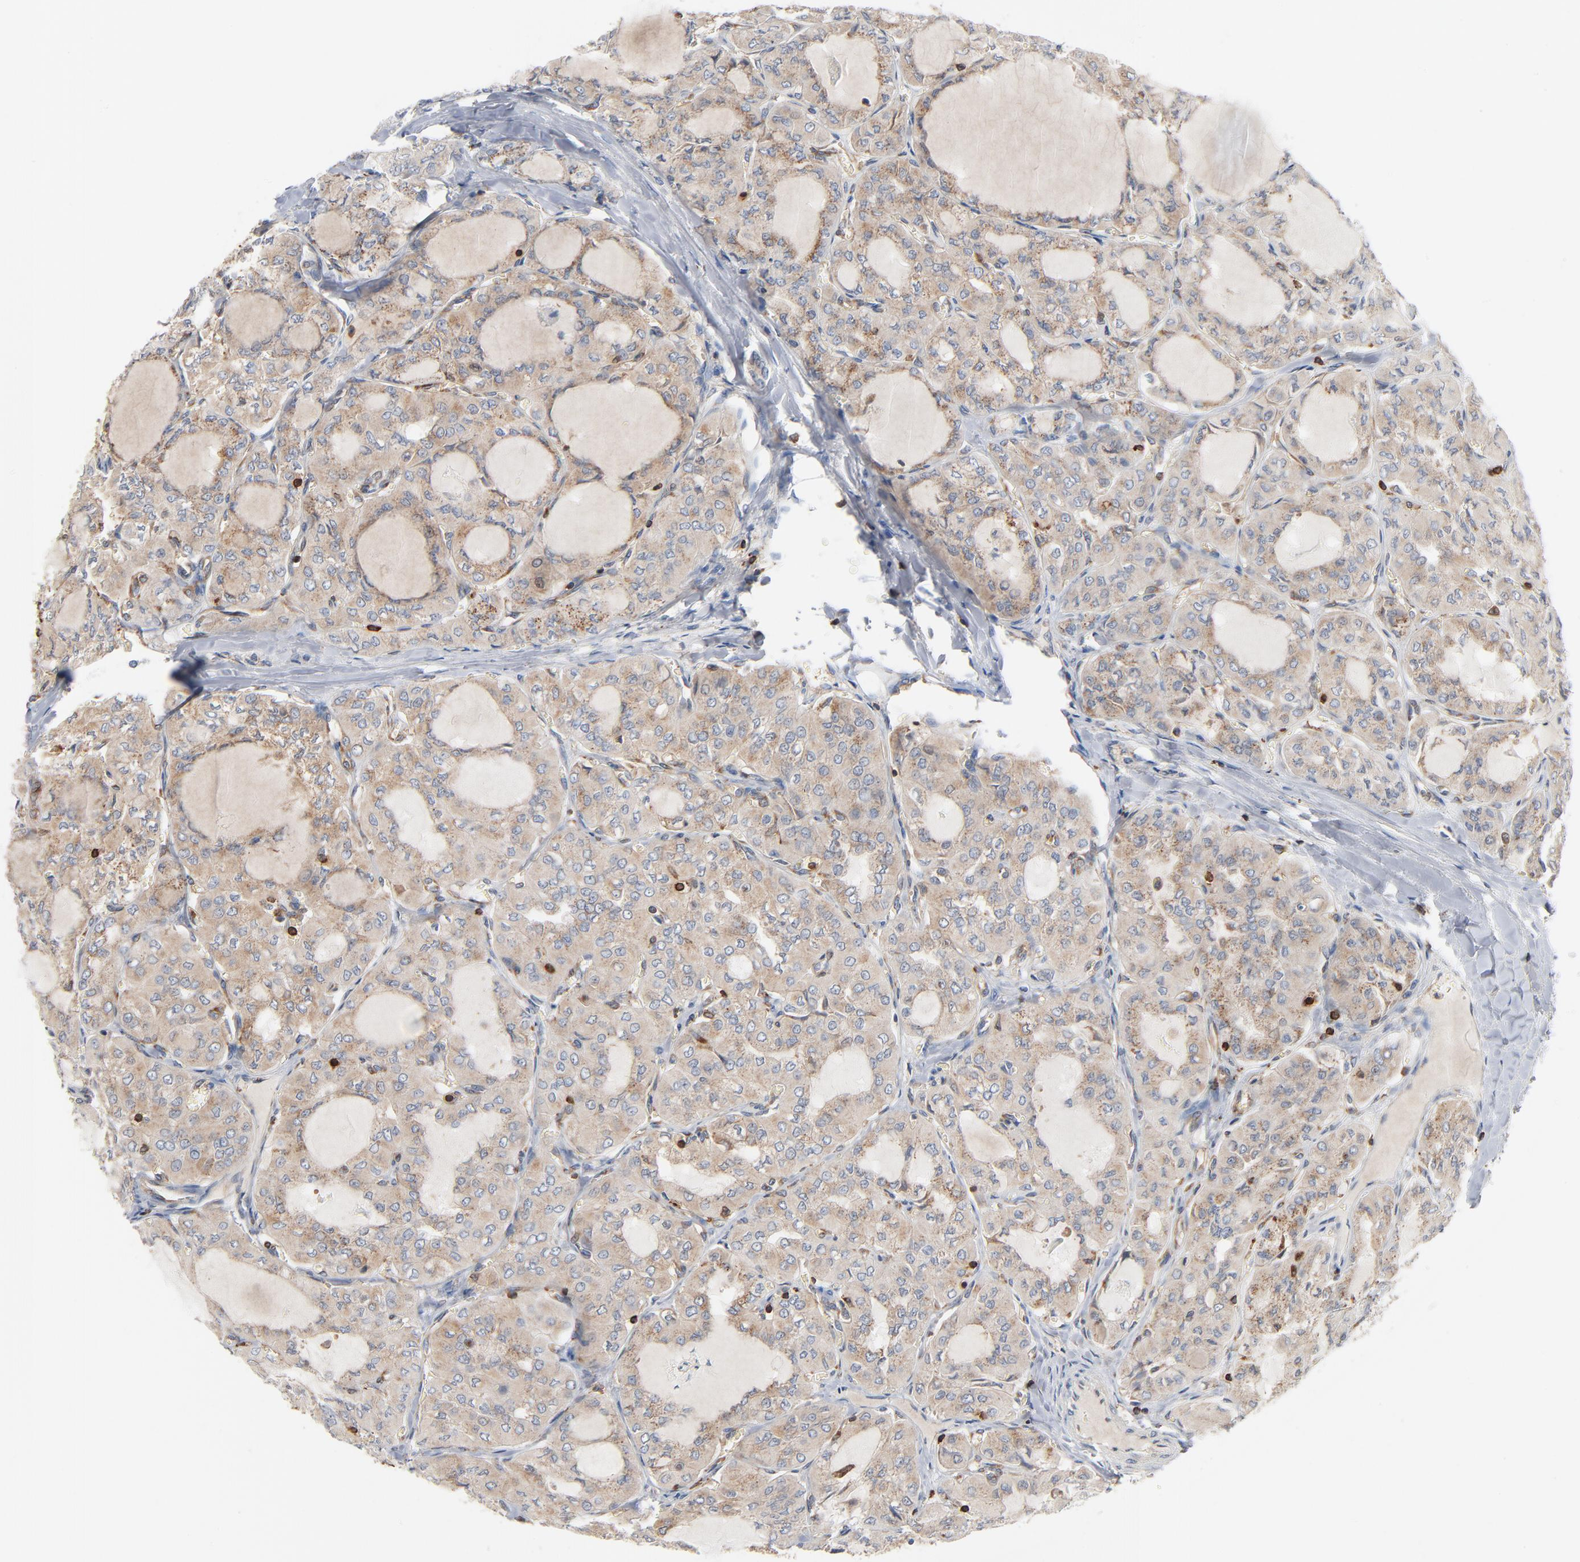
{"staining": {"intensity": "moderate", "quantity": ">75%", "location": "cytoplasmic/membranous"}, "tissue": "thyroid cancer", "cell_type": "Tumor cells", "image_type": "cancer", "snomed": [{"axis": "morphology", "description": "Papillary adenocarcinoma, NOS"}, {"axis": "topography", "description": "Thyroid gland"}], "caption": "Approximately >75% of tumor cells in thyroid cancer demonstrate moderate cytoplasmic/membranous protein expression as visualized by brown immunohistochemical staining.", "gene": "SH3KBP1", "patient": {"sex": "male", "age": 20}}